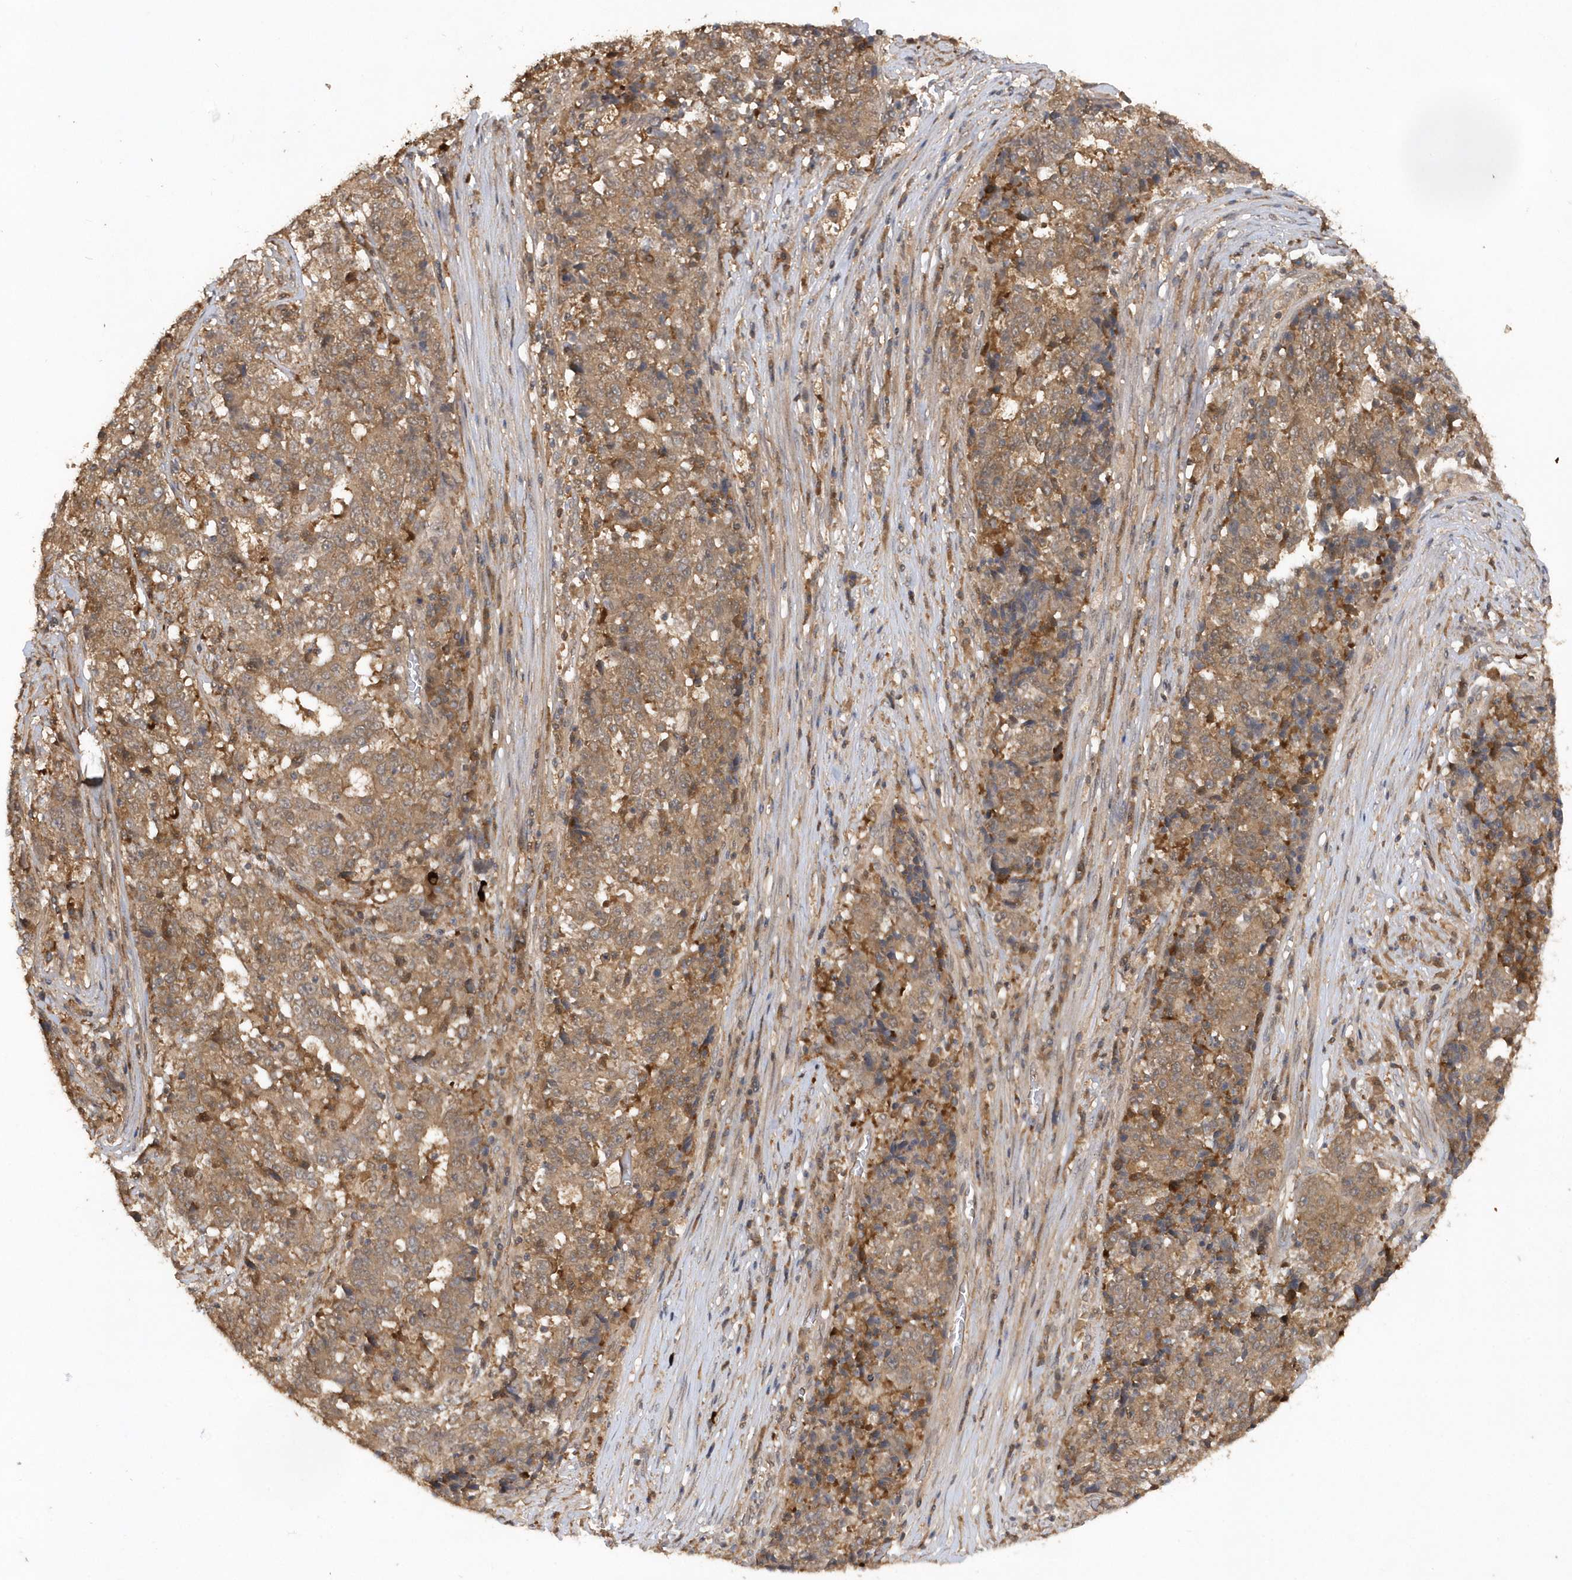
{"staining": {"intensity": "moderate", "quantity": ">75%", "location": "cytoplasmic/membranous"}, "tissue": "stomach cancer", "cell_type": "Tumor cells", "image_type": "cancer", "snomed": [{"axis": "morphology", "description": "Adenocarcinoma, NOS"}, {"axis": "topography", "description": "Stomach"}], "caption": "The histopathology image displays staining of adenocarcinoma (stomach), revealing moderate cytoplasmic/membranous protein expression (brown color) within tumor cells.", "gene": "RPE", "patient": {"sex": "male", "age": 59}}